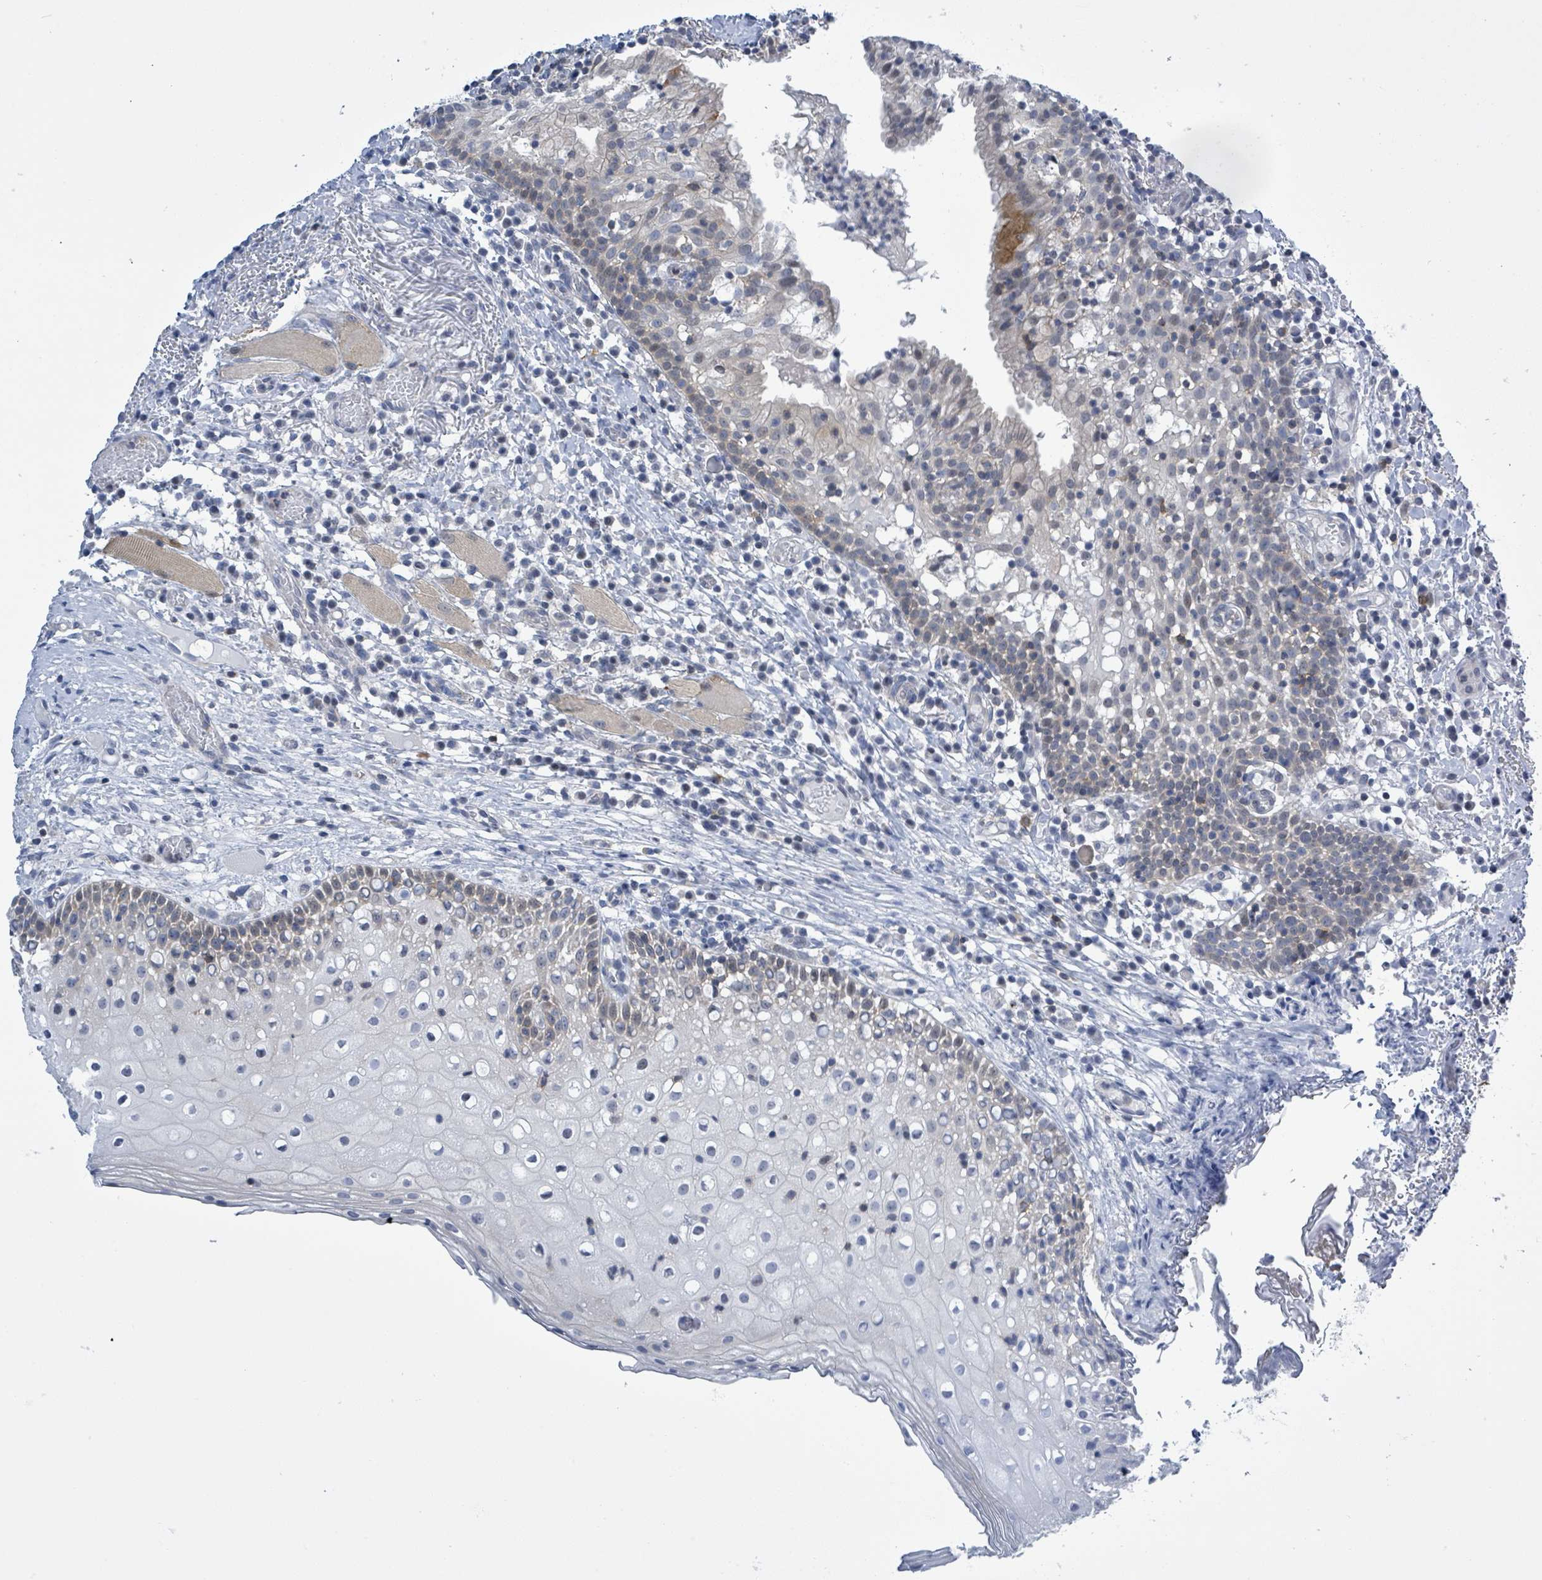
{"staining": {"intensity": "negative", "quantity": "none", "location": "none"}, "tissue": "oral mucosa", "cell_type": "Squamous epithelial cells", "image_type": "normal", "snomed": [{"axis": "morphology", "description": "Normal tissue, NOS"}, {"axis": "topography", "description": "Oral tissue"}], "caption": "IHC micrograph of unremarkable oral mucosa: oral mucosa stained with DAB displays no significant protein staining in squamous epithelial cells. (DAB immunohistochemistry with hematoxylin counter stain).", "gene": "DGKZ", "patient": {"sex": "male", "age": 60}}